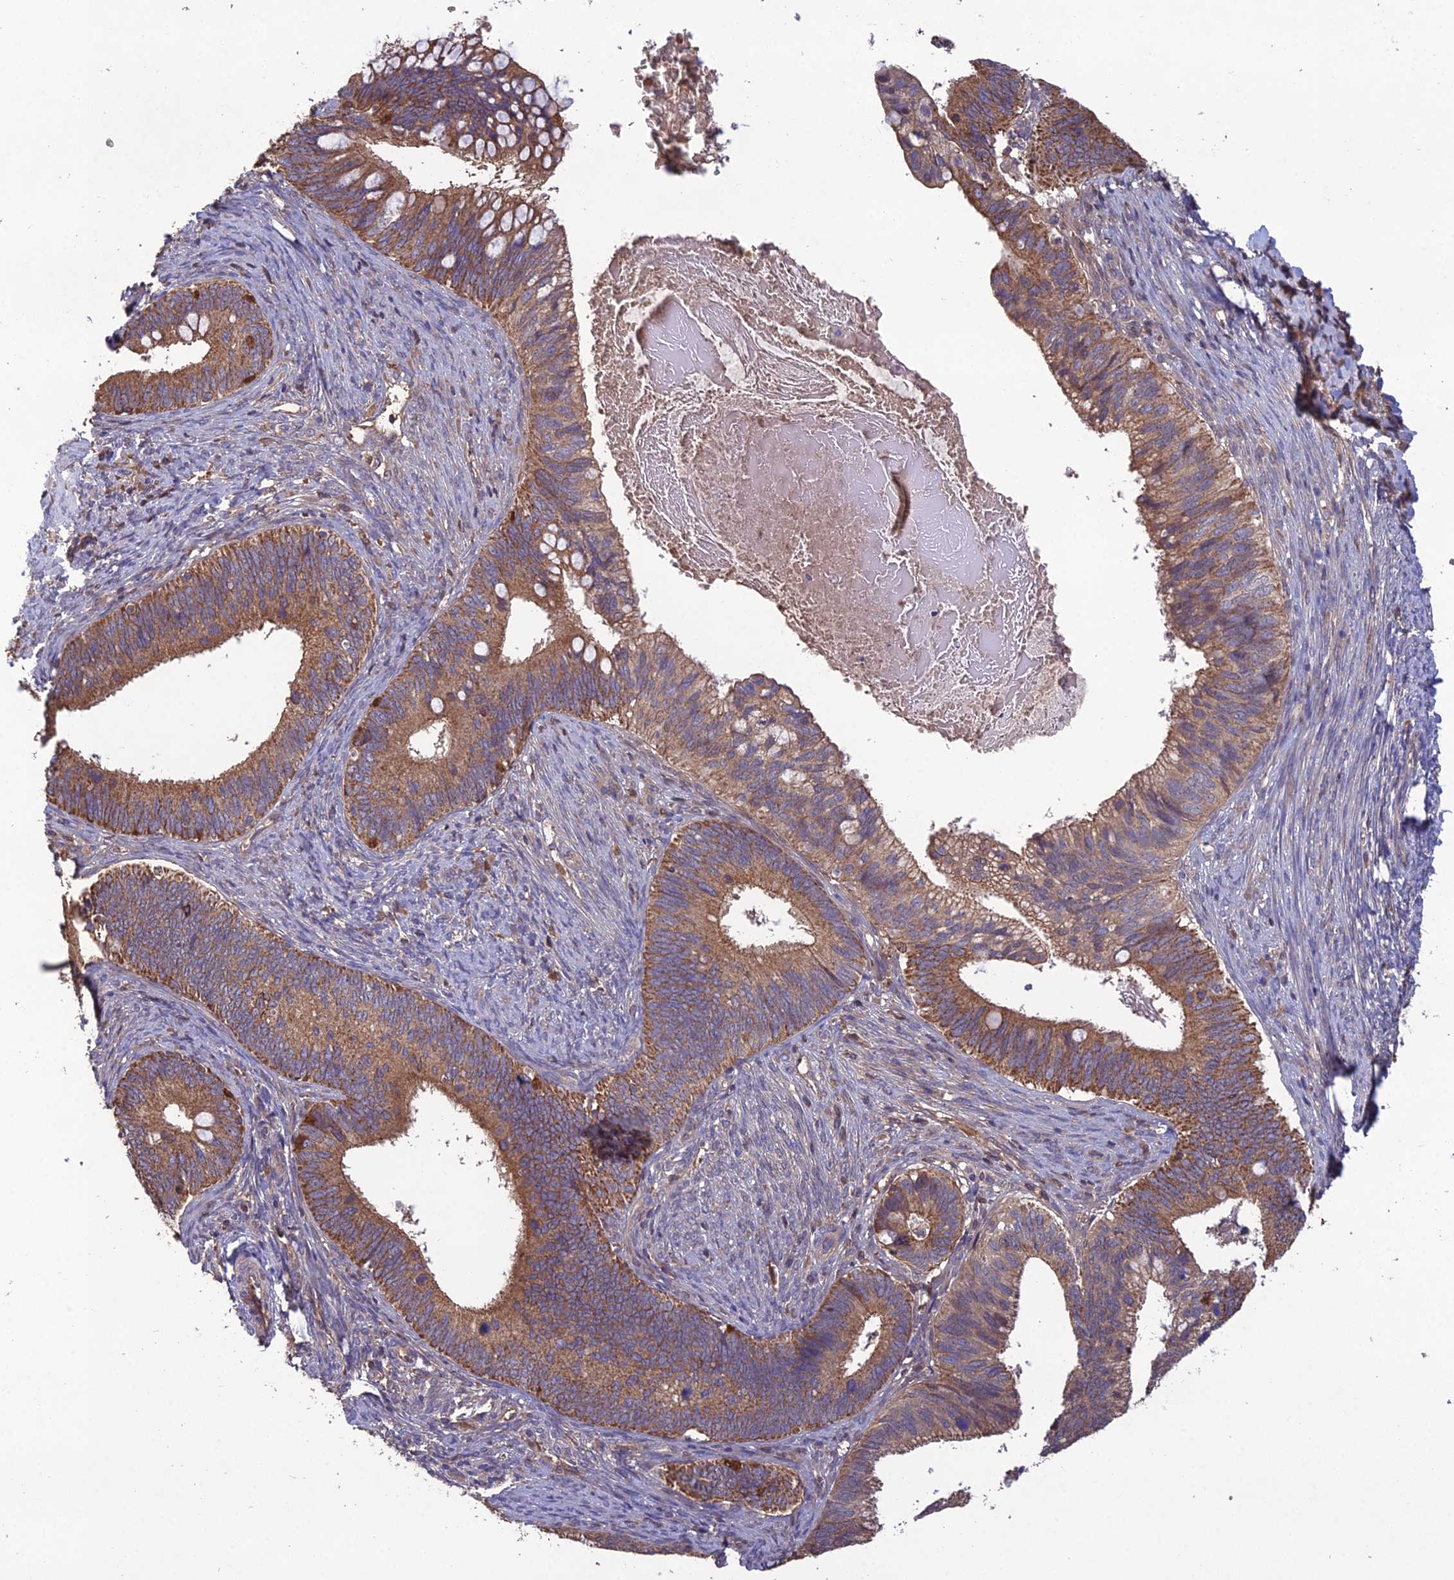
{"staining": {"intensity": "moderate", "quantity": ">75%", "location": "cytoplasmic/membranous"}, "tissue": "cervical cancer", "cell_type": "Tumor cells", "image_type": "cancer", "snomed": [{"axis": "morphology", "description": "Adenocarcinoma, NOS"}, {"axis": "topography", "description": "Cervix"}], "caption": "This is a histology image of IHC staining of cervical cancer (adenocarcinoma), which shows moderate staining in the cytoplasmic/membranous of tumor cells.", "gene": "GALR2", "patient": {"sex": "female", "age": 42}}